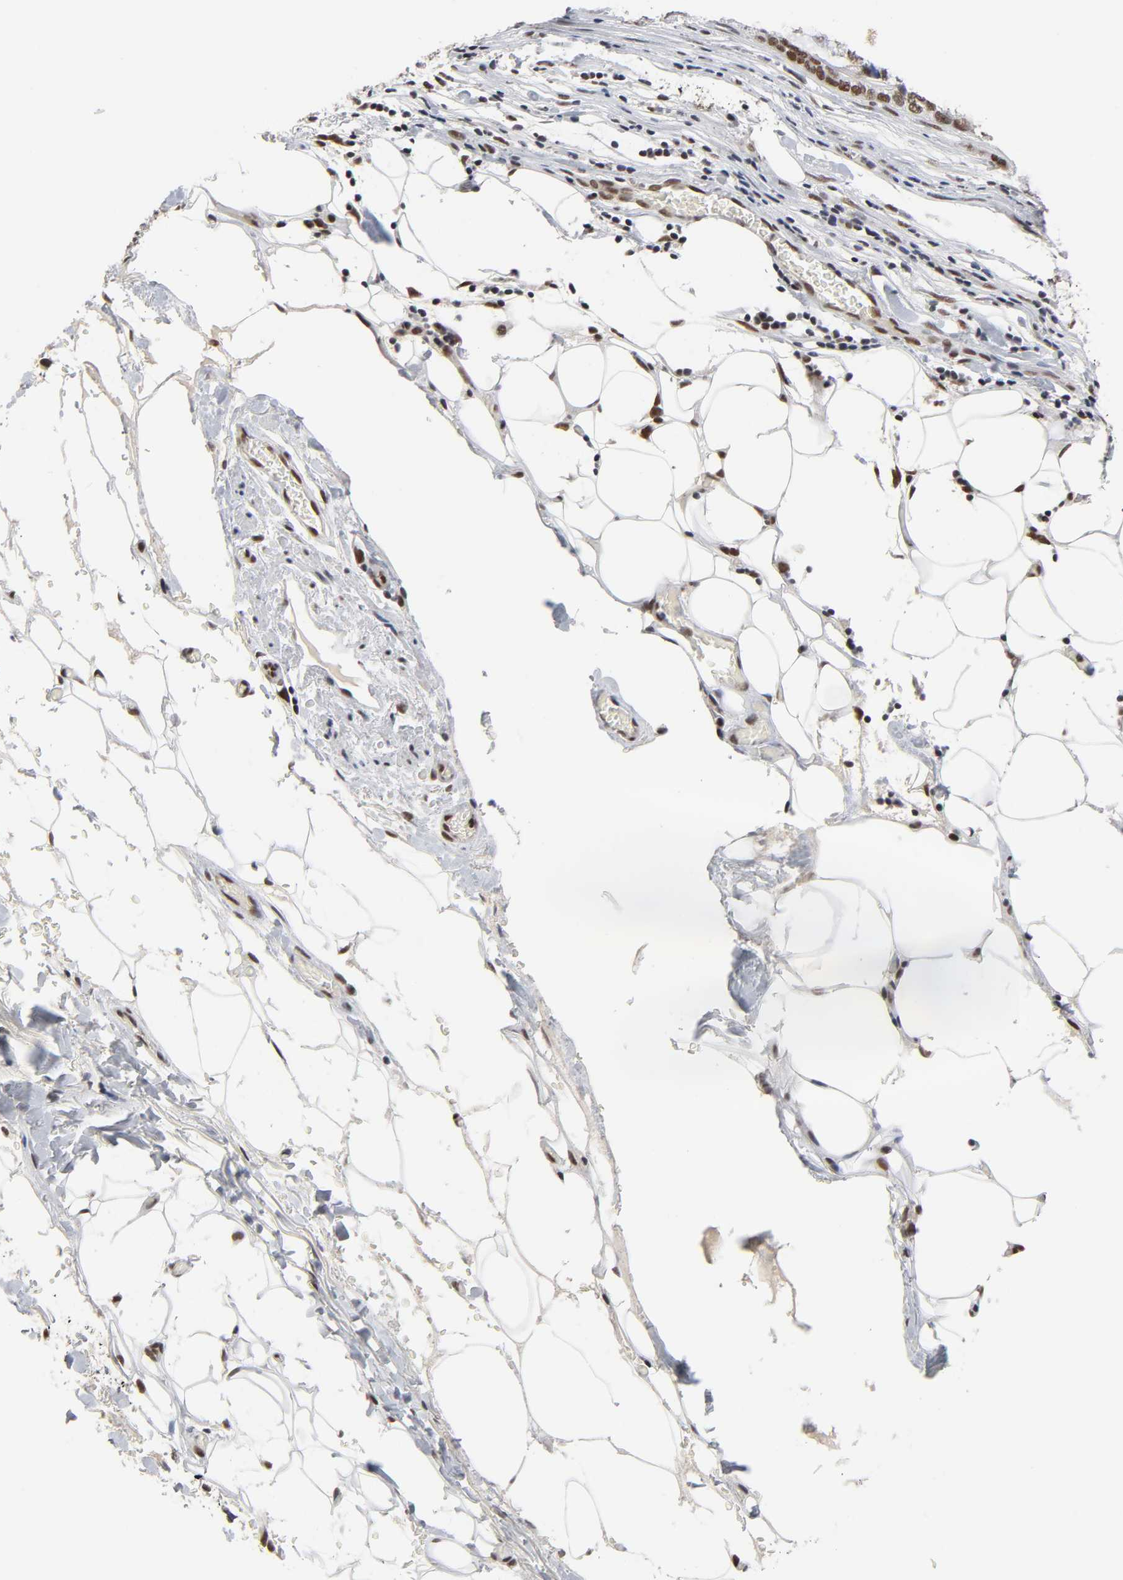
{"staining": {"intensity": "moderate", "quantity": ">75%", "location": "nuclear"}, "tissue": "stomach cancer", "cell_type": "Tumor cells", "image_type": "cancer", "snomed": [{"axis": "morphology", "description": "Adenocarcinoma, NOS"}, {"axis": "topography", "description": "Stomach, lower"}], "caption": "IHC image of human adenocarcinoma (stomach) stained for a protein (brown), which reveals medium levels of moderate nuclear expression in about >75% of tumor cells.", "gene": "TRIM33", "patient": {"sex": "male", "age": 84}}